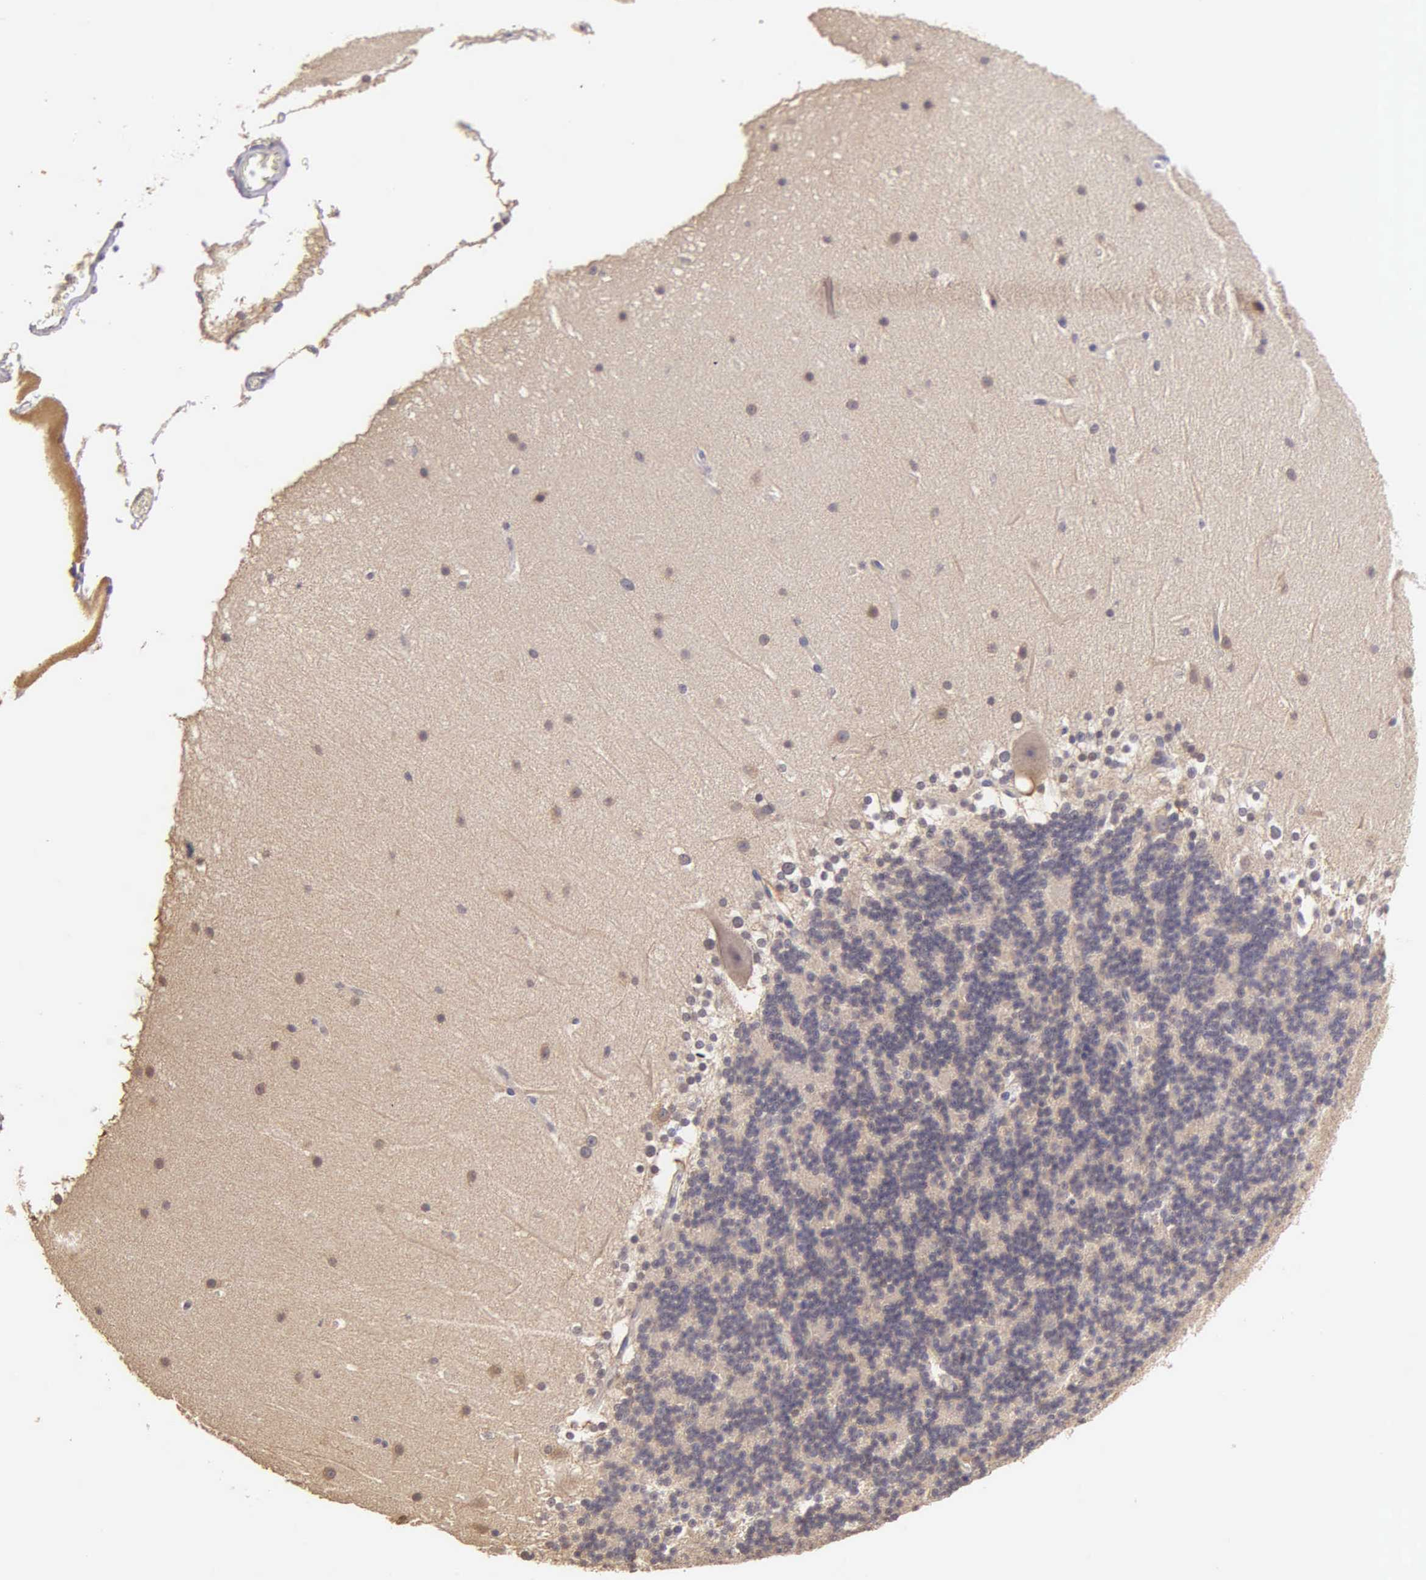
{"staining": {"intensity": "negative", "quantity": "none", "location": "none"}, "tissue": "cerebellum", "cell_type": "Cells in granular layer", "image_type": "normal", "snomed": [{"axis": "morphology", "description": "Normal tissue, NOS"}, {"axis": "topography", "description": "Cerebellum"}], "caption": "Immunohistochemistry image of normal cerebellum: human cerebellum stained with DAB shows no significant protein staining in cells in granular layer.", "gene": "MKI67", "patient": {"sex": "female", "age": 19}}